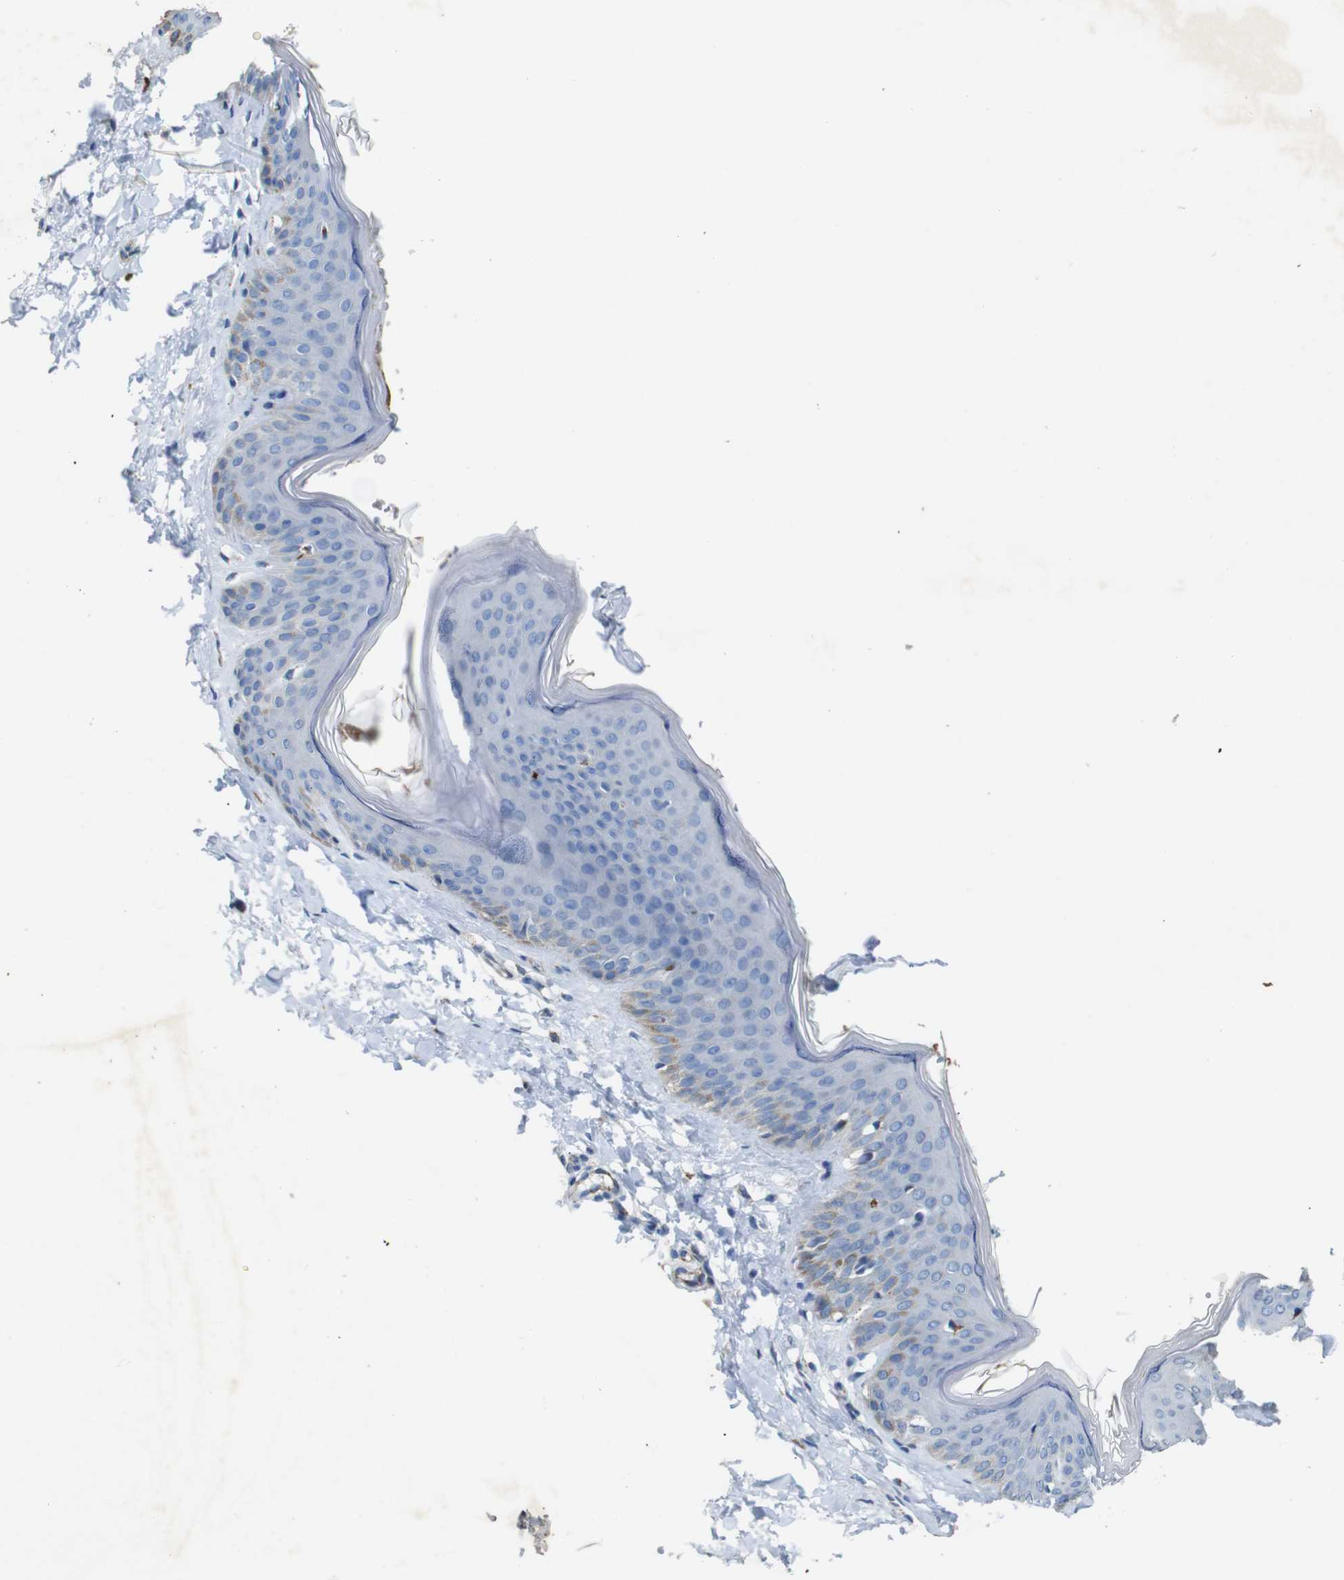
{"staining": {"intensity": "negative", "quantity": "none", "location": "none"}, "tissue": "skin", "cell_type": "Fibroblasts", "image_type": "normal", "snomed": [{"axis": "morphology", "description": "Normal tissue, NOS"}, {"axis": "topography", "description": "Skin"}], "caption": "A histopathology image of skin stained for a protein shows no brown staining in fibroblasts. (DAB (3,3'-diaminobenzidine) immunohistochemistry with hematoxylin counter stain).", "gene": "NHLRC3", "patient": {"sex": "female", "age": 17}}